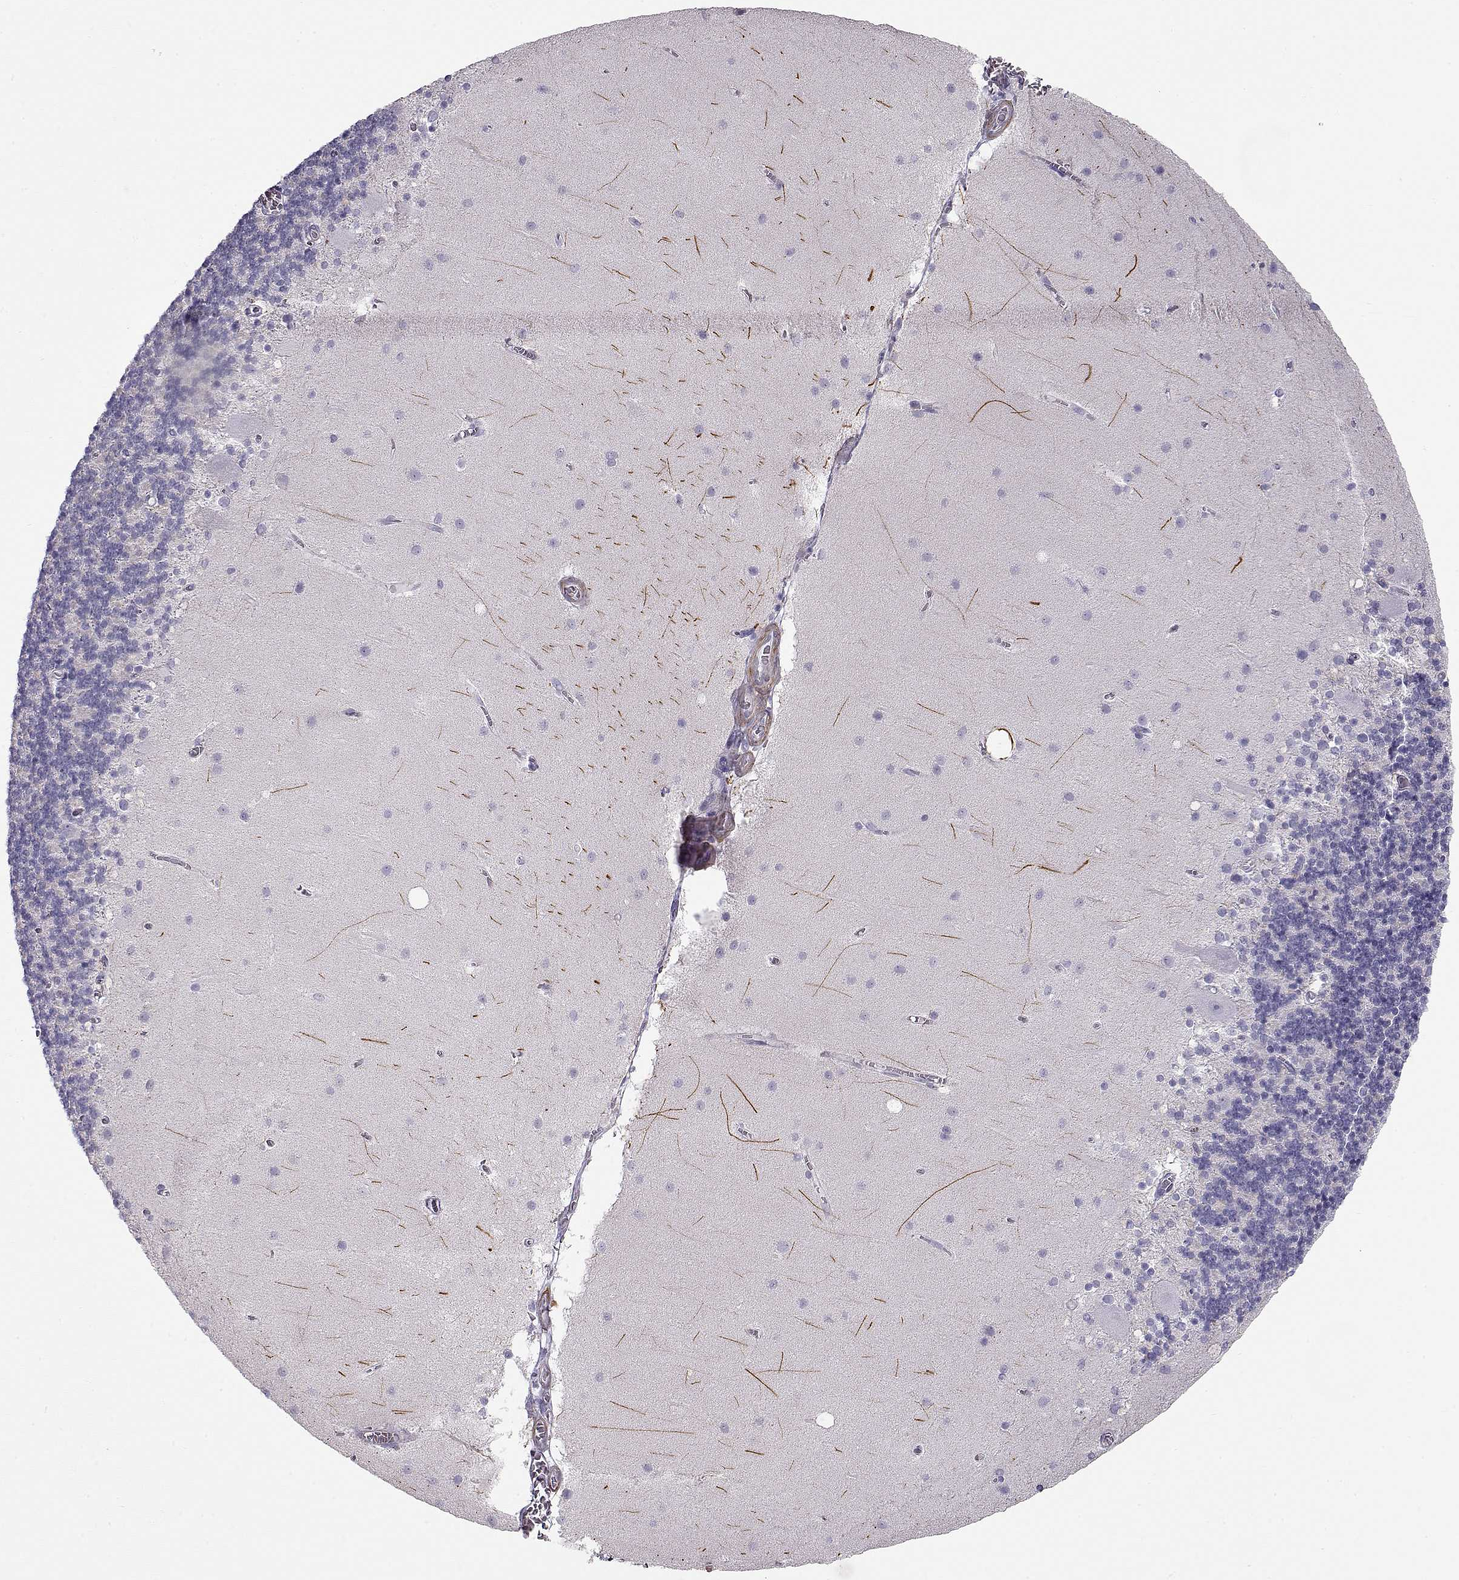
{"staining": {"intensity": "negative", "quantity": "none", "location": "none"}, "tissue": "cerebellum", "cell_type": "Cells in granular layer", "image_type": "normal", "snomed": [{"axis": "morphology", "description": "Normal tissue, NOS"}, {"axis": "topography", "description": "Cerebellum"}], "caption": "Cerebellum was stained to show a protein in brown. There is no significant staining in cells in granular layer. Brightfield microscopy of immunohistochemistry stained with DAB (brown) and hematoxylin (blue), captured at high magnification.", "gene": "SLITRK3", "patient": {"sex": "male", "age": 70}}